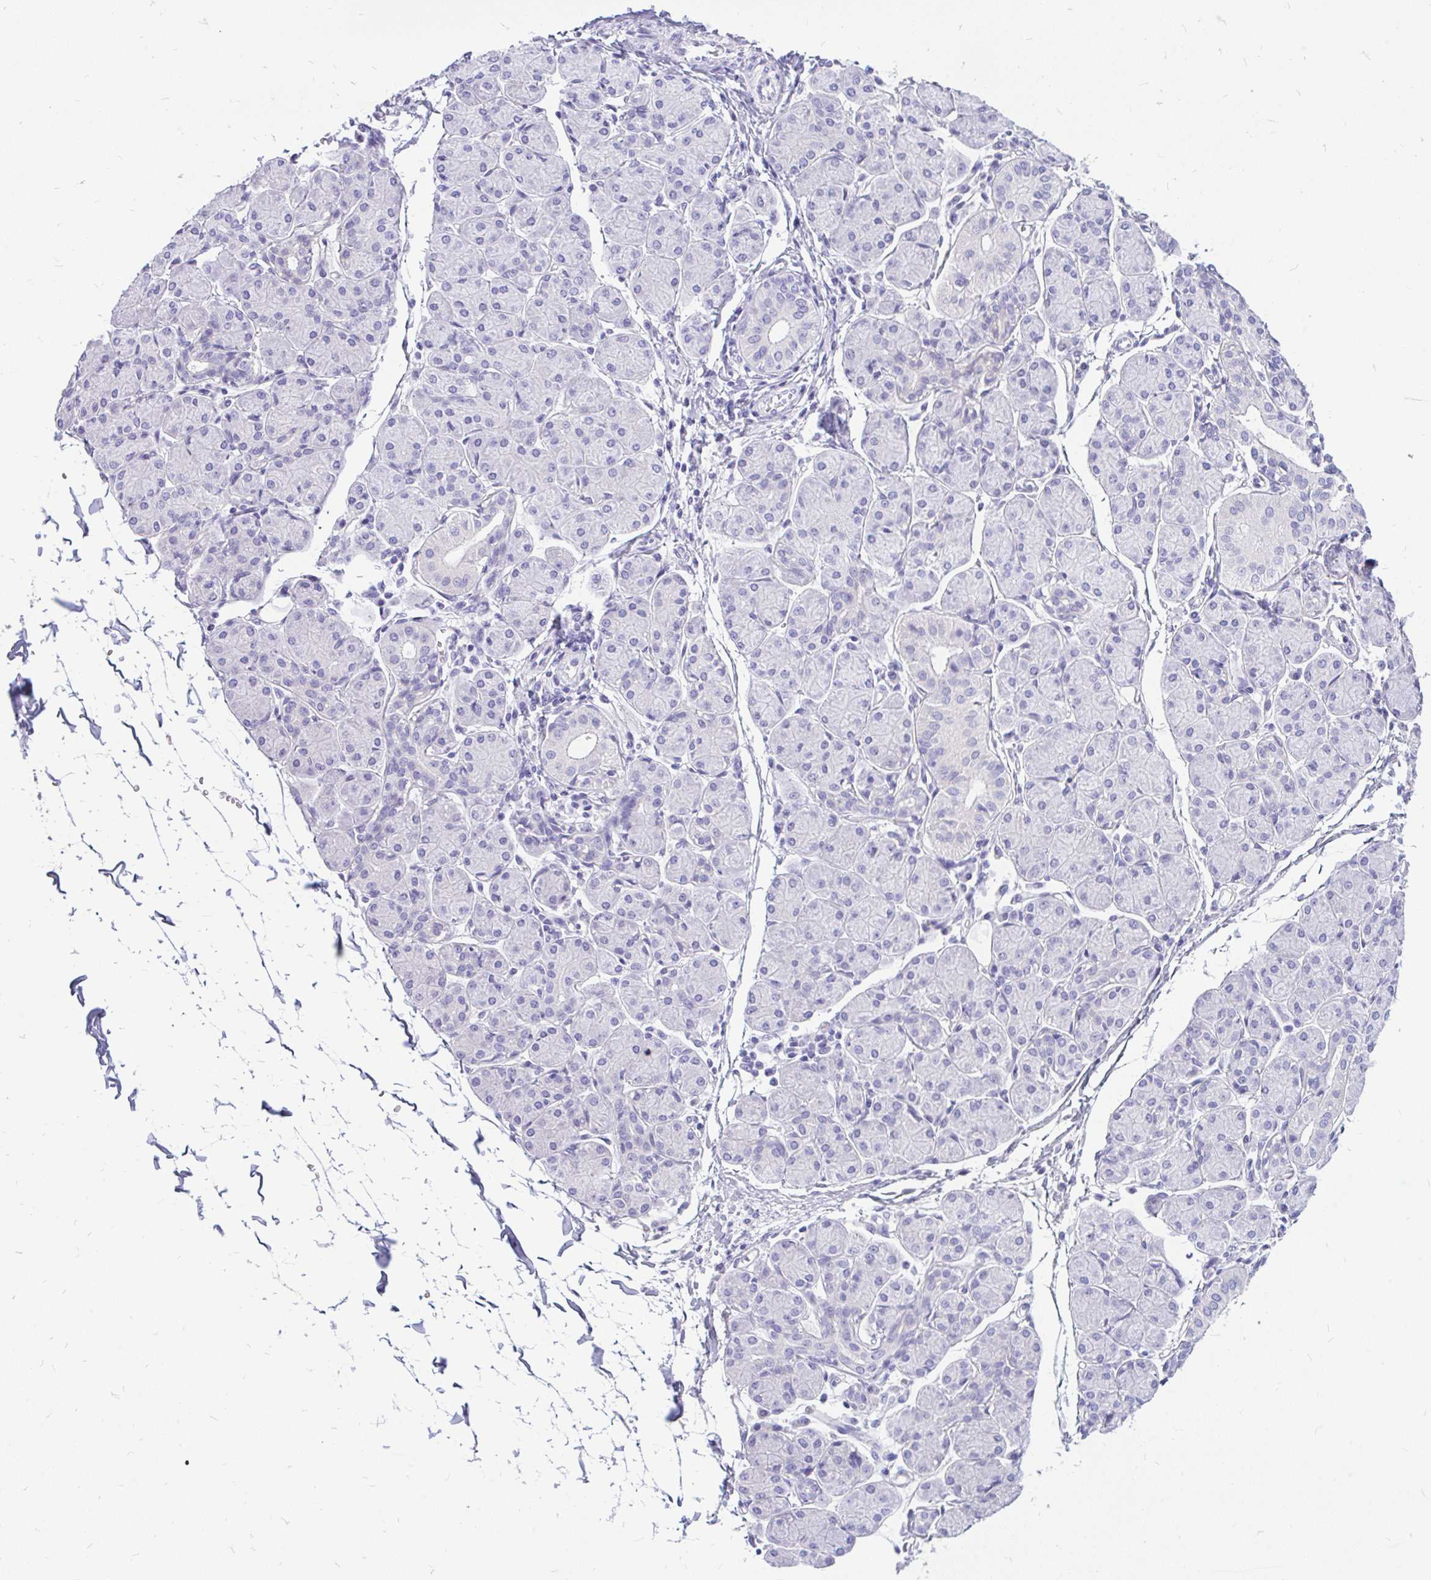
{"staining": {"intensity": "negative", "quantity": "none", "location": "none"}, "tissue": "salivary gland", "cell_type": "Glandular cells", "image_type": "normal", "snomed": [{"axis": "morphology", "description": "Normal tissue, NOS"}, {"axis": "morphology", "description": "Inflammation, NOS"}, {"axis": "topography", "description": "Lymph node"}, {"axis": "topography", "description": "Salivary gland"}], "caption": "This is an immunohistochemistry photomicrograph of unremarkable human salivary gland. There is no staining in glandular cells.", "gene": "MAP1LC3A", "patient": {"sex": "male", "age": 3}}